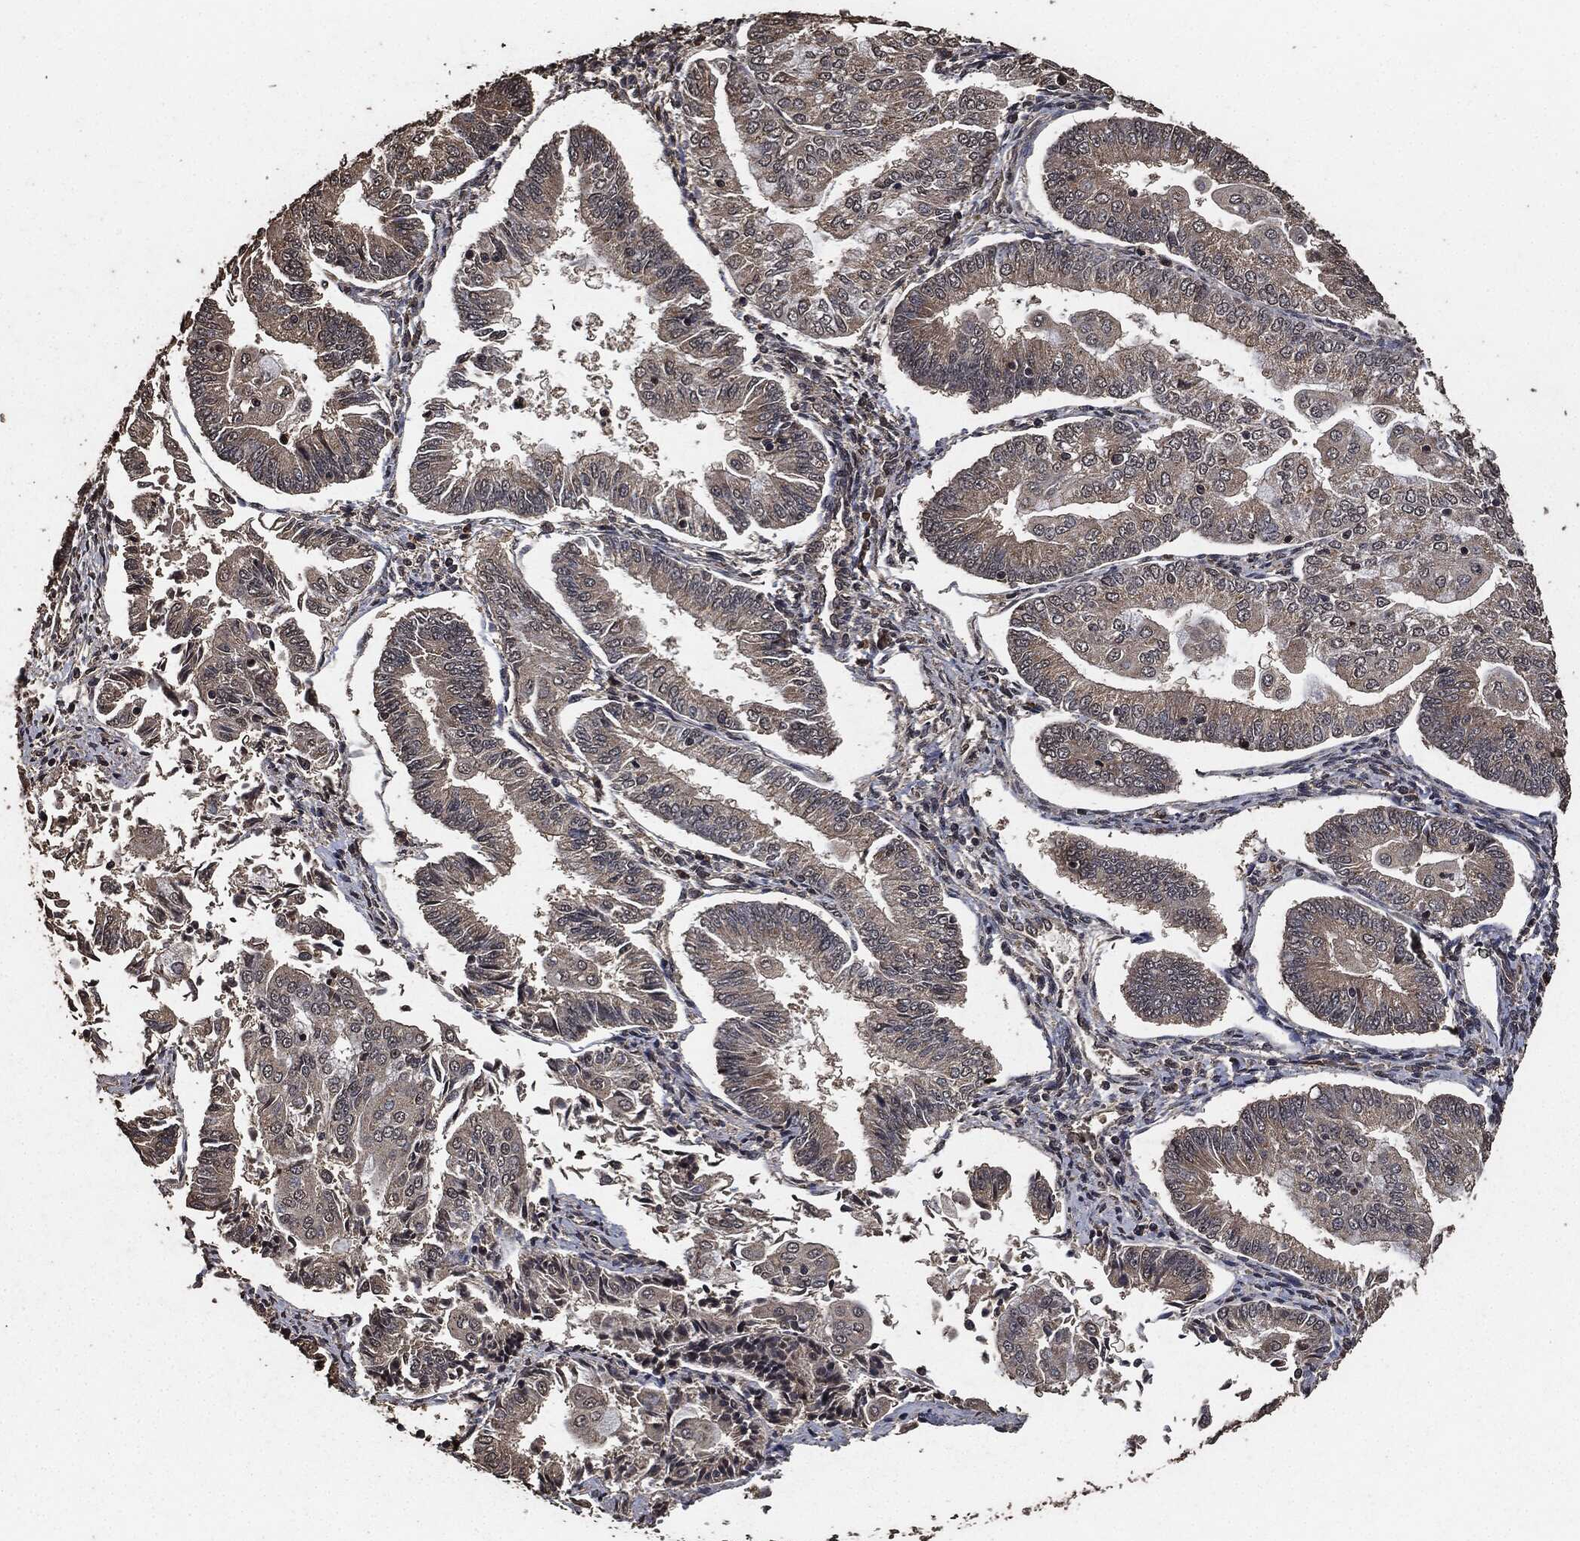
{"staining": {"intensity": "weak", "quantity": "25%-75%", "location": "cytoplasmic/membranous"}, "tissue": "endometrial cancer", "cell_type": "Tumor cells", "image_type": "cancer", "snomed": [{"axis": "morphology", "description": "Adenocarcinoma, NOS"}, {"axis": "topography", "description": "Endometrium"}], "caption": "Adenocarcinoma (endometrial) was stained to show a protein in brown. There is low levels of weak cytoplasmic/membranous positivity in about 25%-75% of tumor cells.", "gene": "AKT1S1", "patient": {"sex": "female", "age": 56}}